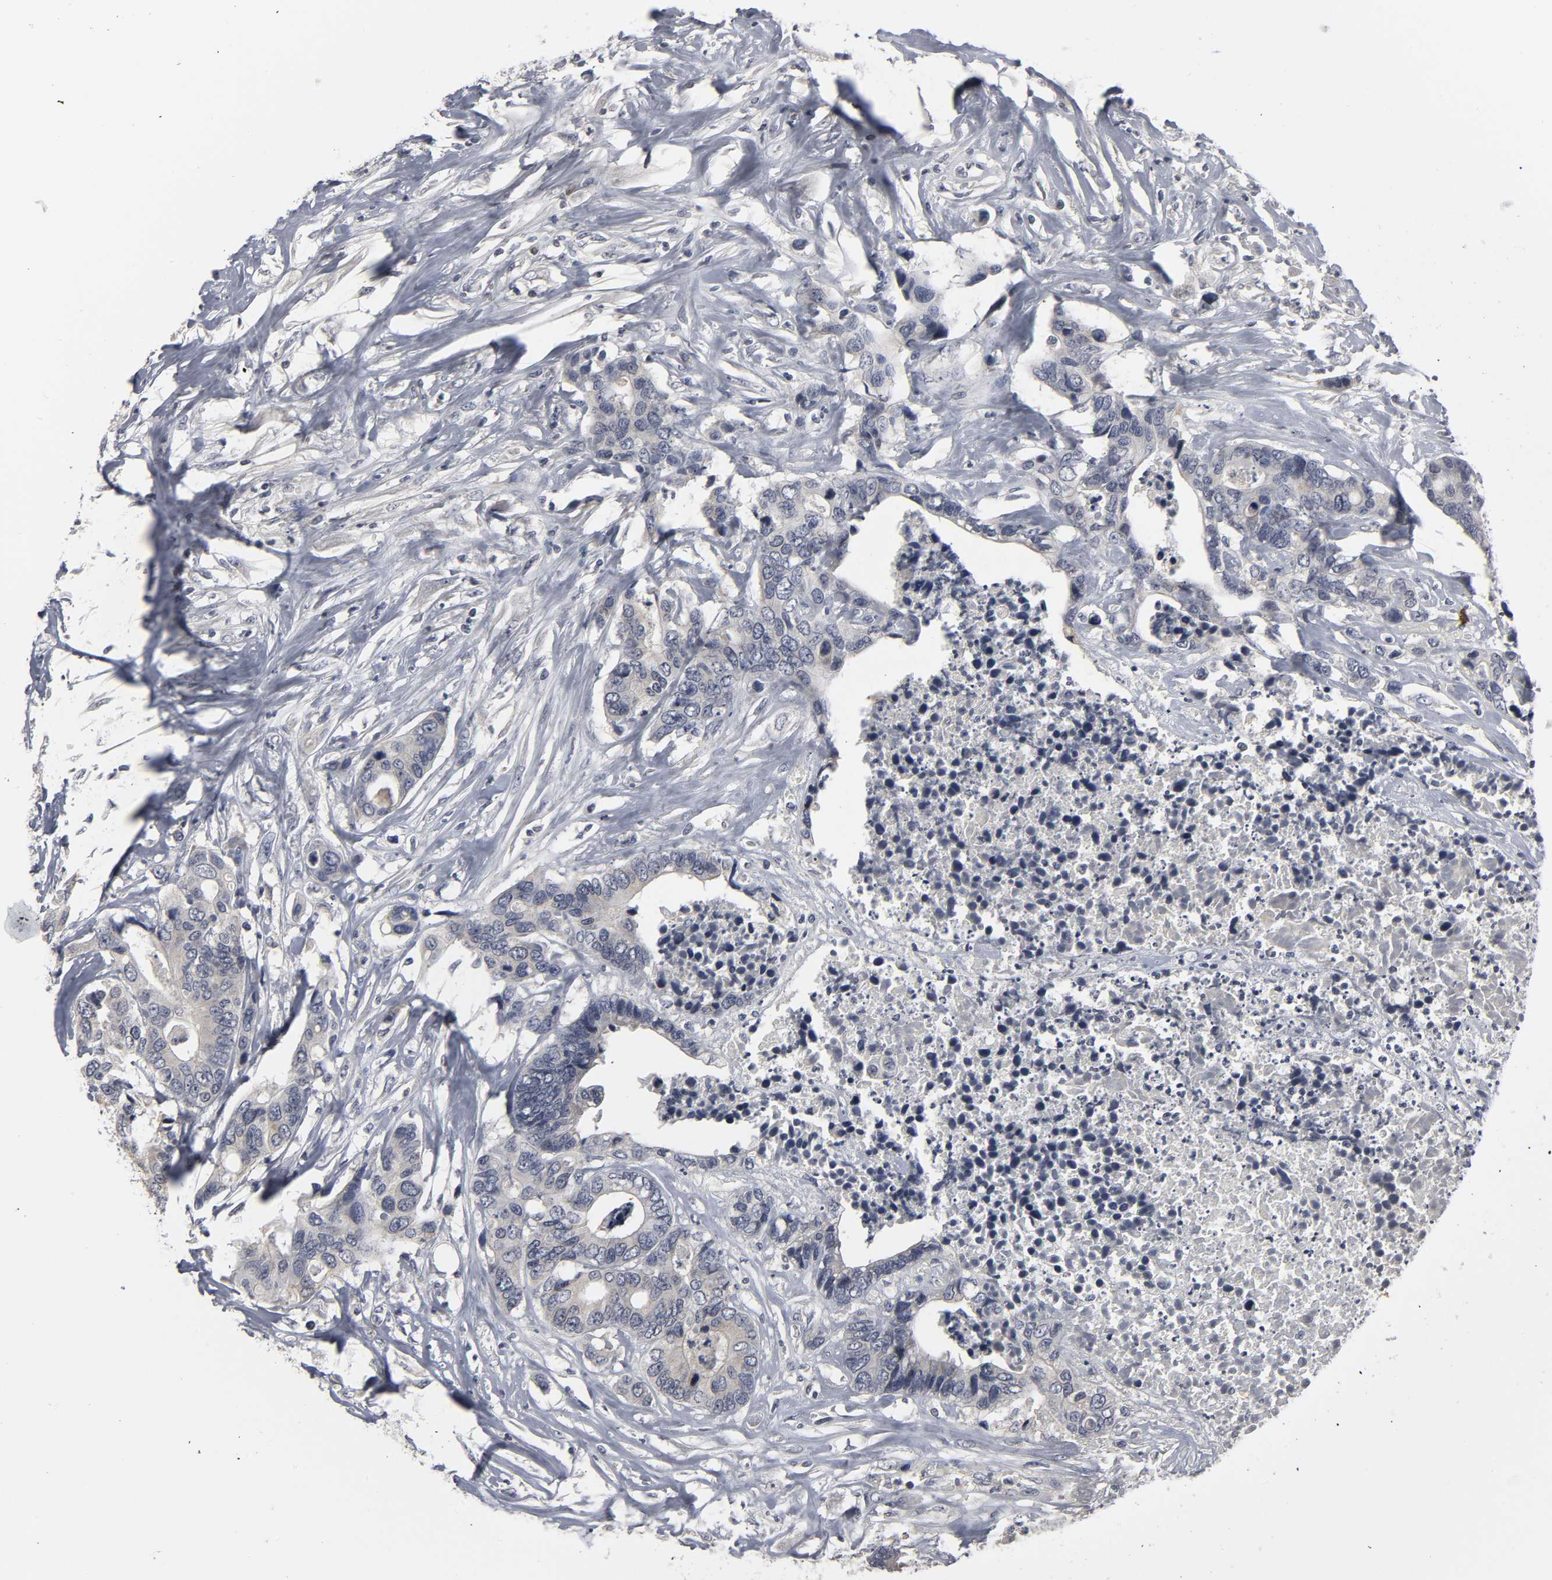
{"staining": {"intensity": "negative", "quantity": "none", "location": "none"}, "tissue": "colorectal cancer", "cell_type": "Tumor cells", "image_type": "cancer", "snomed": [{"axis": "morphology", "description": "Adenocarcinoma, NOS"}, {"axis": "topography", "description": "Rectum"}], "caption": "A micrograph of human colorectal adenocarcinoma is negative for staining in tumor cells.", "gene": "TCAP", "patient": {"sex": "male", "age": 55}}